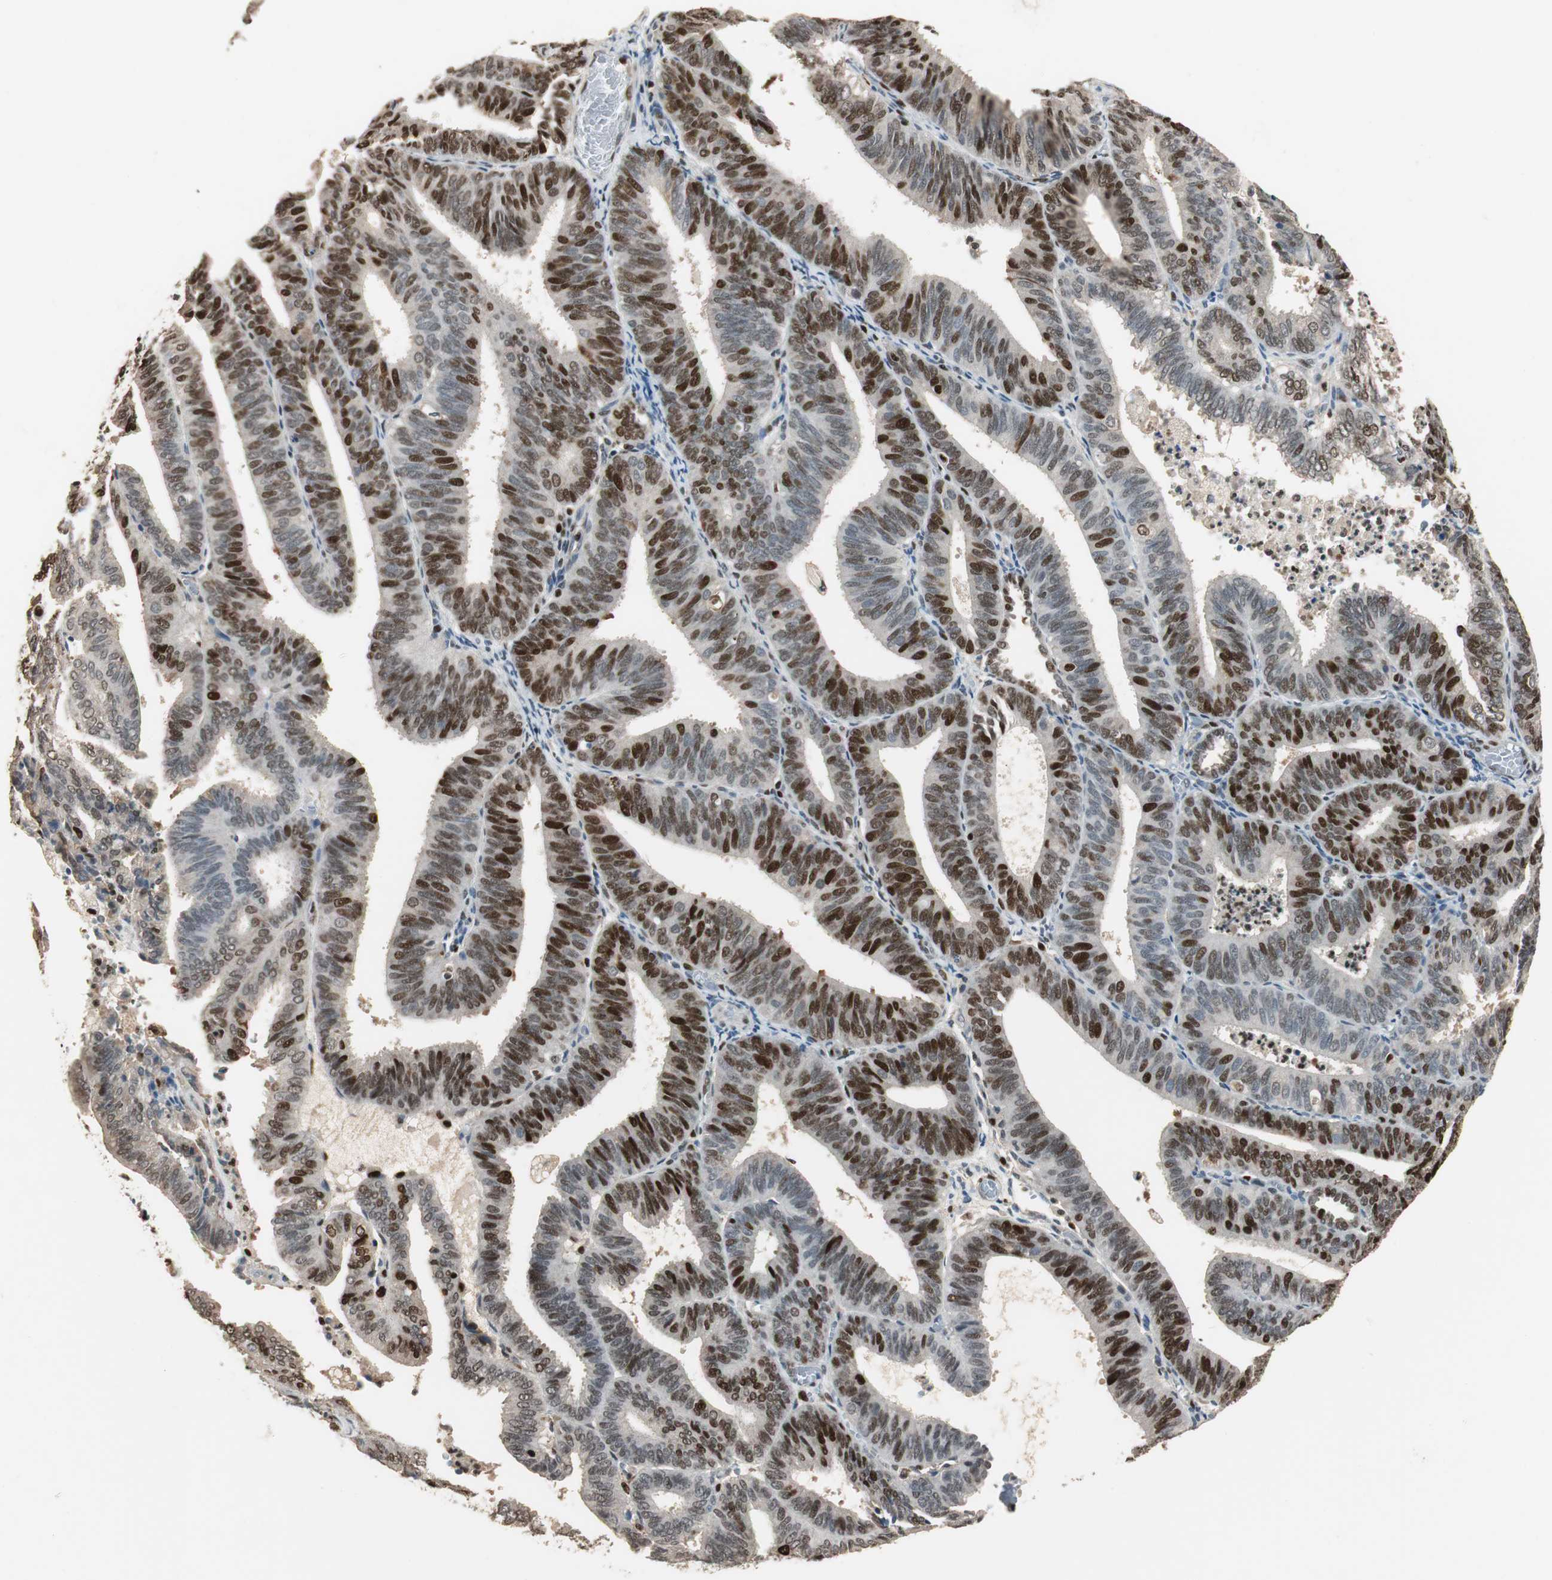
{"staining": {"intensity": "strong", "quantity": "25%-75%", "location": "nuclear"}, "tissue": "endometrial cancer", "cell_type": "Tumor cells", "image_type": "cancer", "snomed": [{"axis": "morphology", "description": "Adenocarcinoma, NOS"}, {"axis": "topography", "description": "Uterus"}], "caption": "IHC micrograph of neoplastic tissue: endometrial adenocarcinoma stained using immunohistochemistry (IHC) exhibits high levels of strong protein expression localized specifically in the nuclear of tumor cells, appearing as a nuclear brown color.", "gene": "FEN1", "patient": {"sex": "female", "age": 60}}